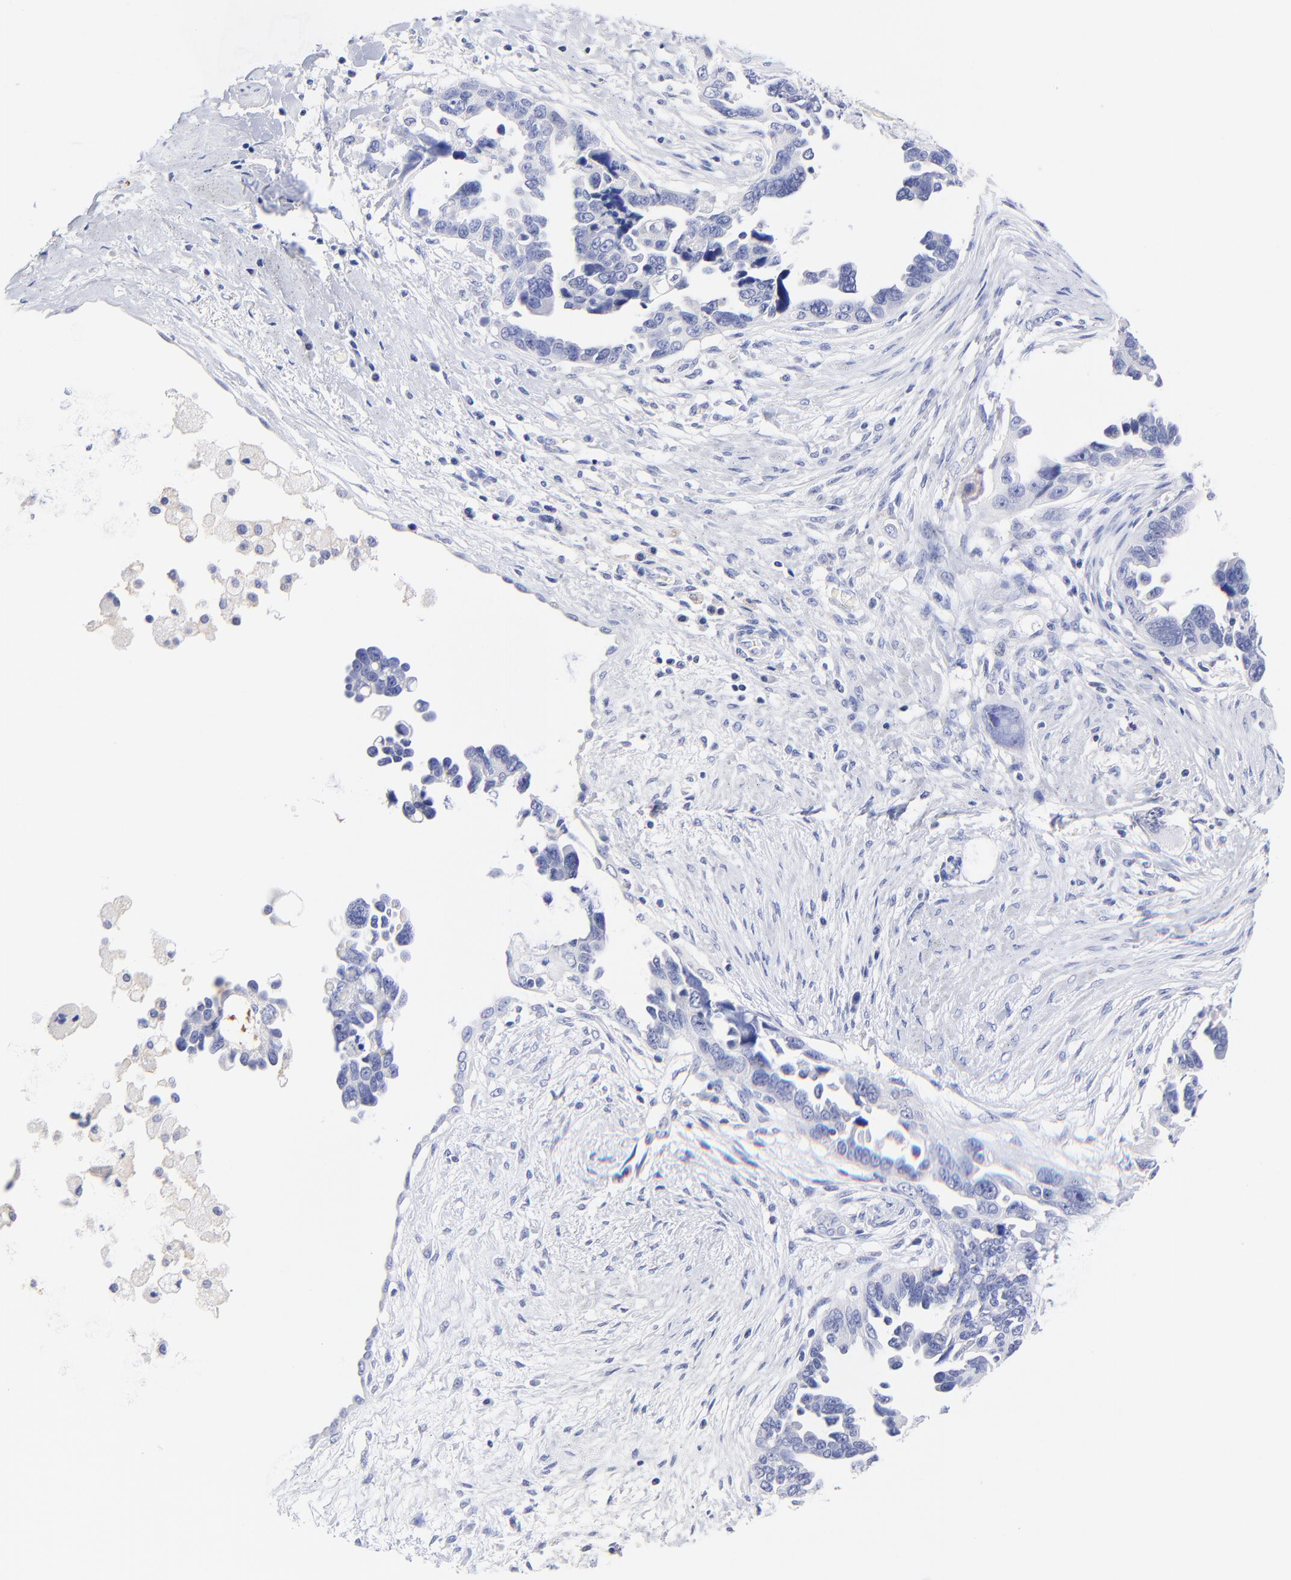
{"staining": {"intensity": "negative", "quantity": "none", "location": "none"}, "tissue": "ovarian cancer", "cell_type": "Tumor cells", "image_type": "cancer", "snomed": [{"axis": "morphology", "description": "Cystadenocarcinoma, serous, NOS"}, {"axis": "topography", "description": "Ovary"}], "caption": "This is a photomicrograph of IHC staining of ovarian cancer, which shows no positivity in tumor cells.", "gene": "RAB3A", "patient": {"sex": "female", "age": 63}}